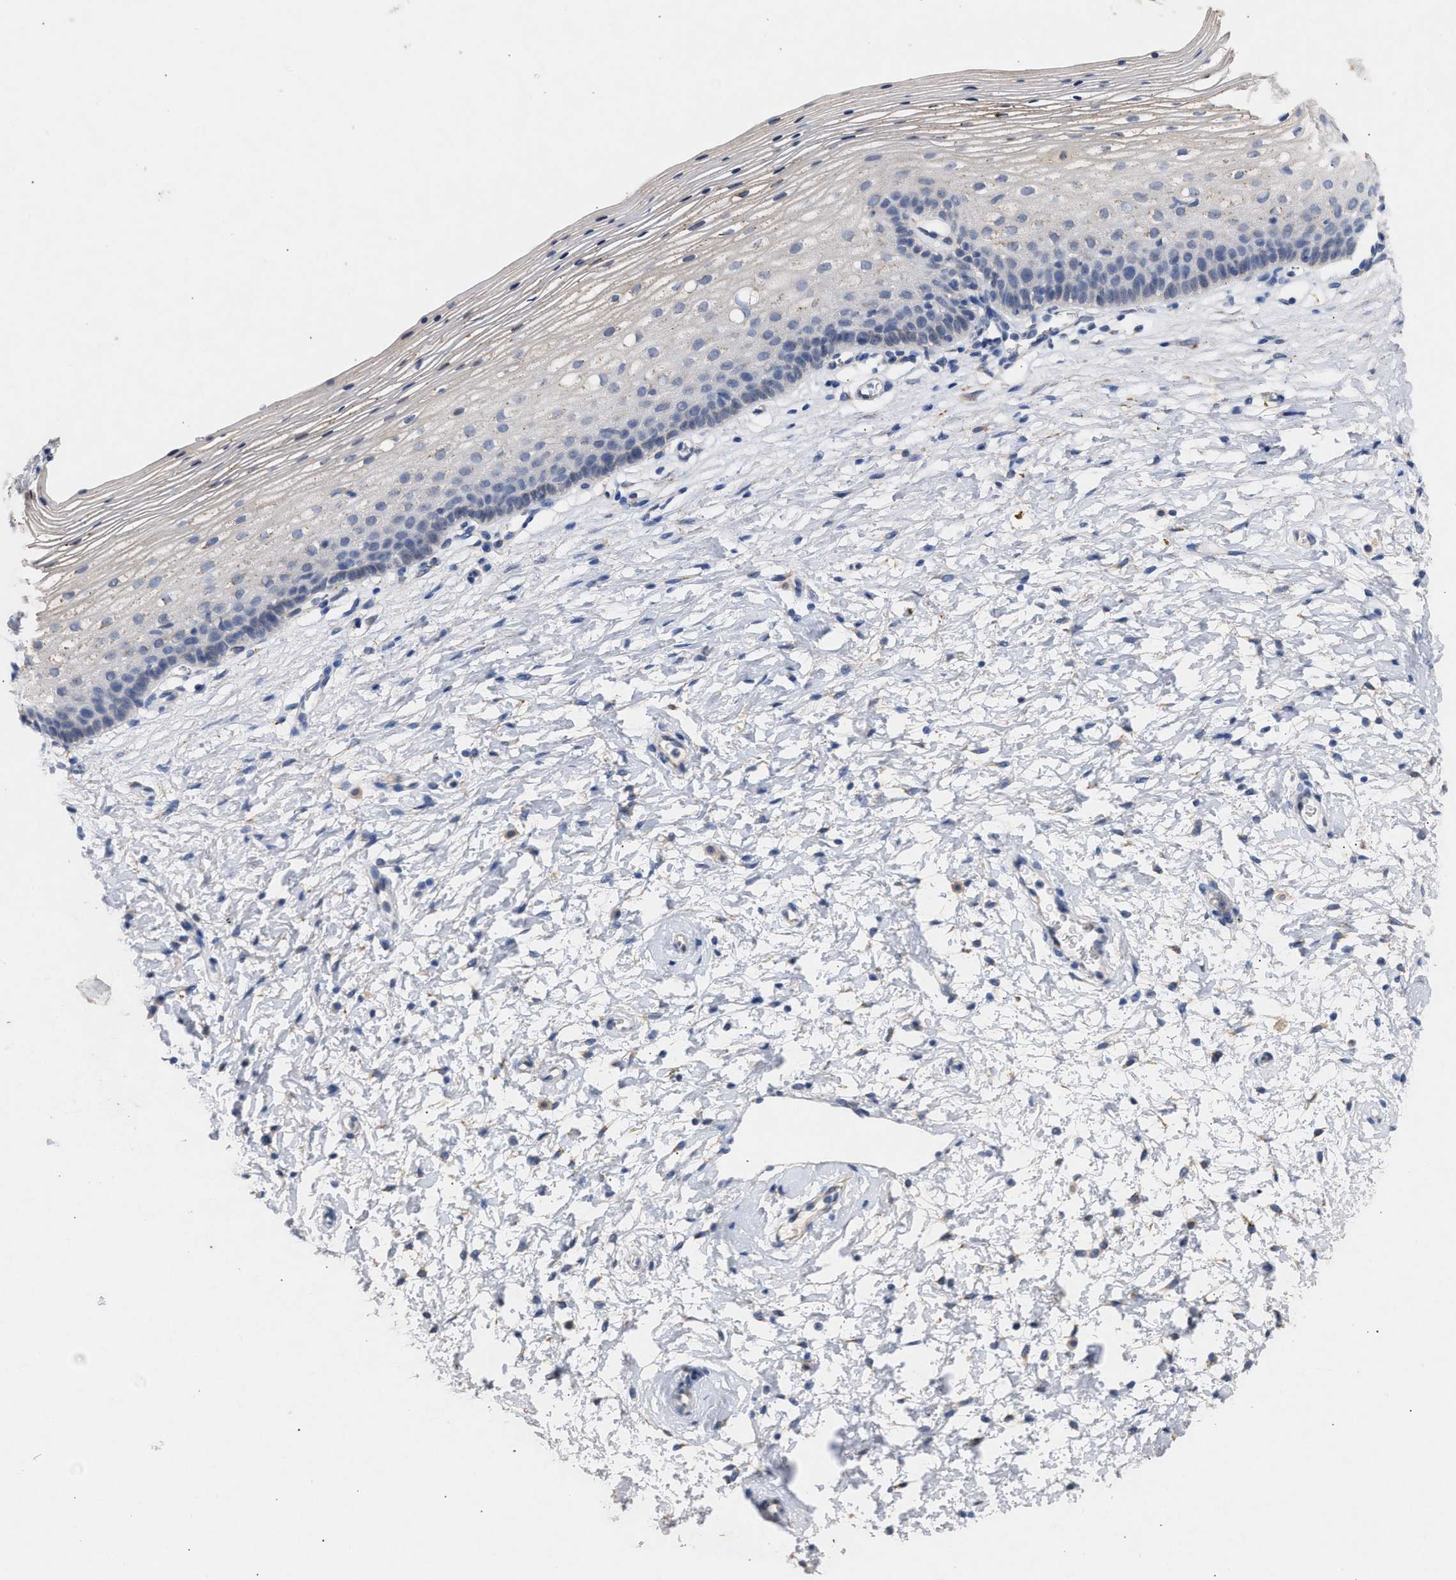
{"staining": {"intensity": "negative", "quantity": "none", "location": "none"}, "tissue": "cervix", "cell_type": "Glandular cells", "image_type": "normal", "snomed": [{"axis": "morphology", "description": "Normal tissue, NOS"}, {"axis": "topography", "description": "Cervix"}], "caption": "Glandular cells are negative for brown protein staining in benign cervix. Brightfield microscopy of IHC stained with DAB (3,3'-diaminobenzidine) (brown) and hematoxylin (blue), captured at high magnification.", "gene": "SELENOM", "patient": {"sex": "female", "age": 72}}